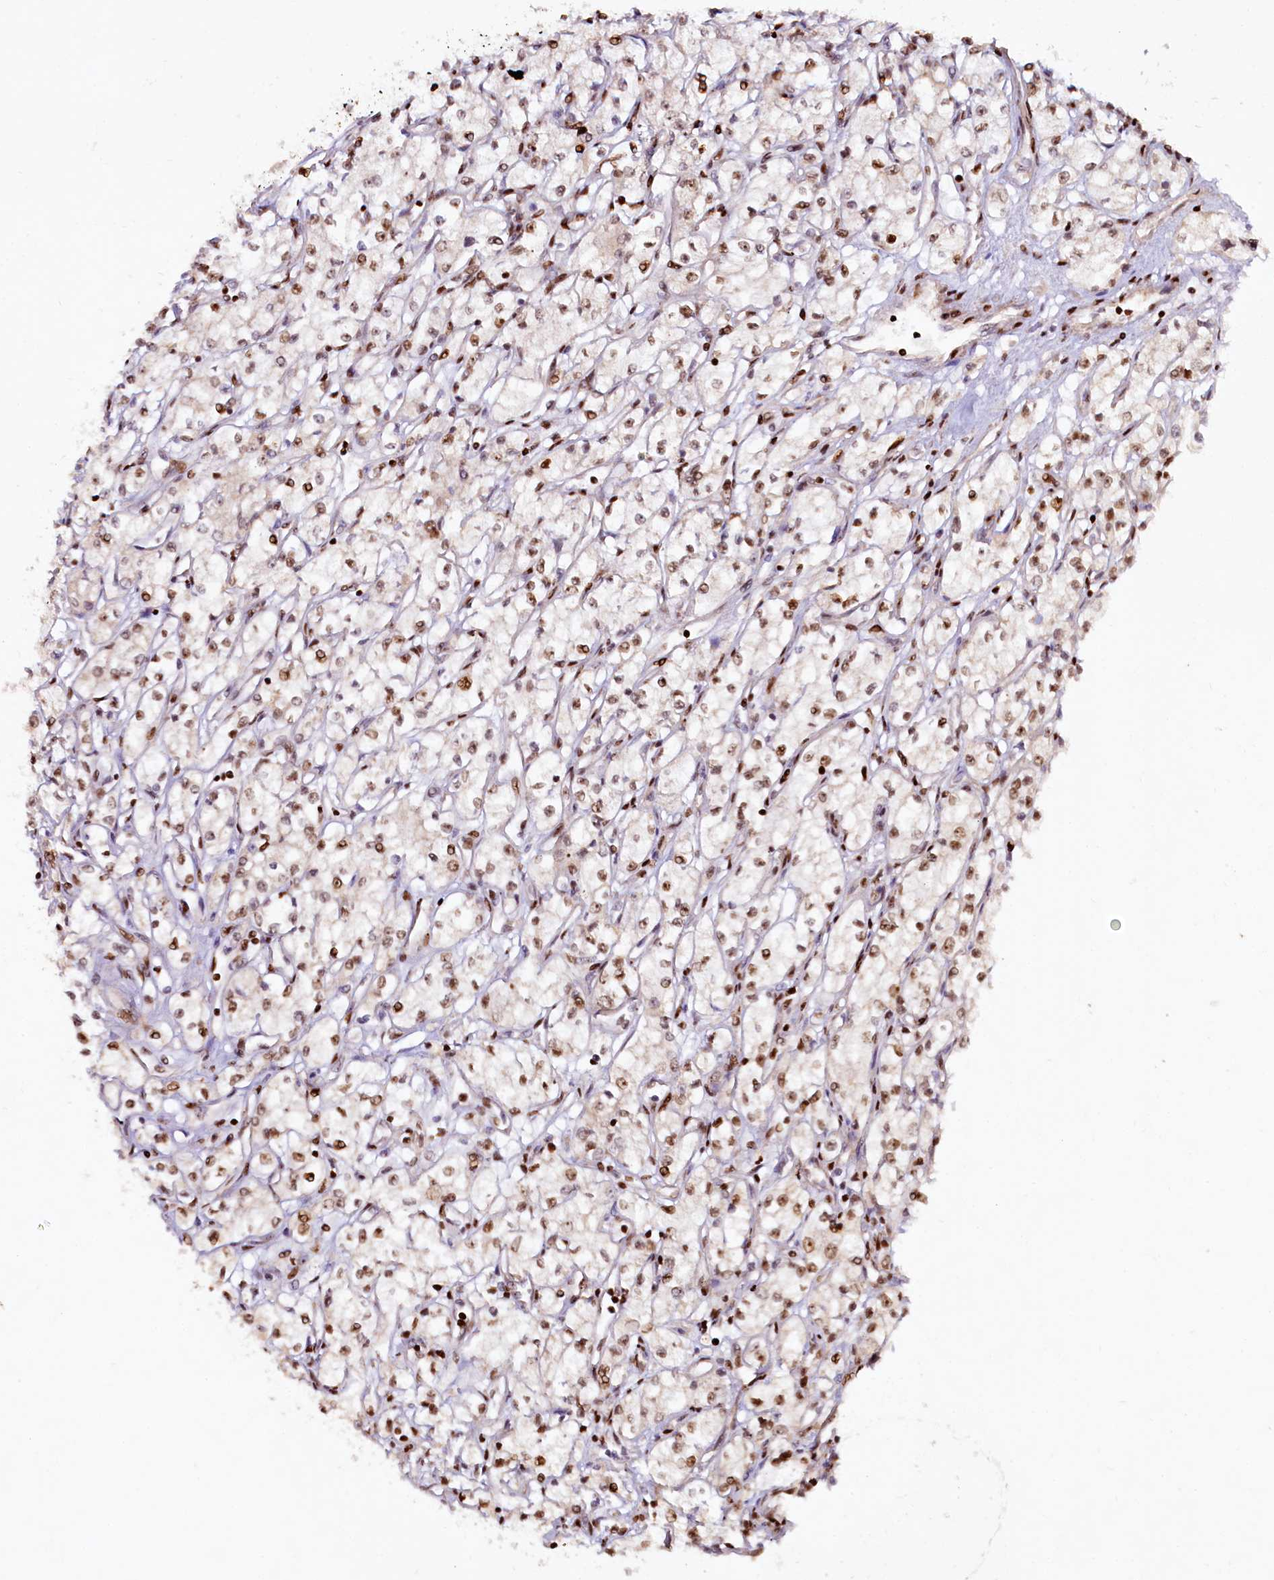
{"staining": {"intensity": "moderate", "quantity": ">75%", "location": "nuclear"}, "tissue": "renal cancer", "cell_type": "Tumor cells", "image_type": "cancer", "snomed": [{"axis": "morphology", "description": "Adenocarcinoma, NOS"}, {"axis": "topography", "description": "Kidney"}], "caption": "A photomicrograph of renal adenocarcinoma stained for a protein exhibits moderate nuclear brown staining in tumor cells.", "gene": "TCOF1", "patient": {"sex": "male", "age": 59}}